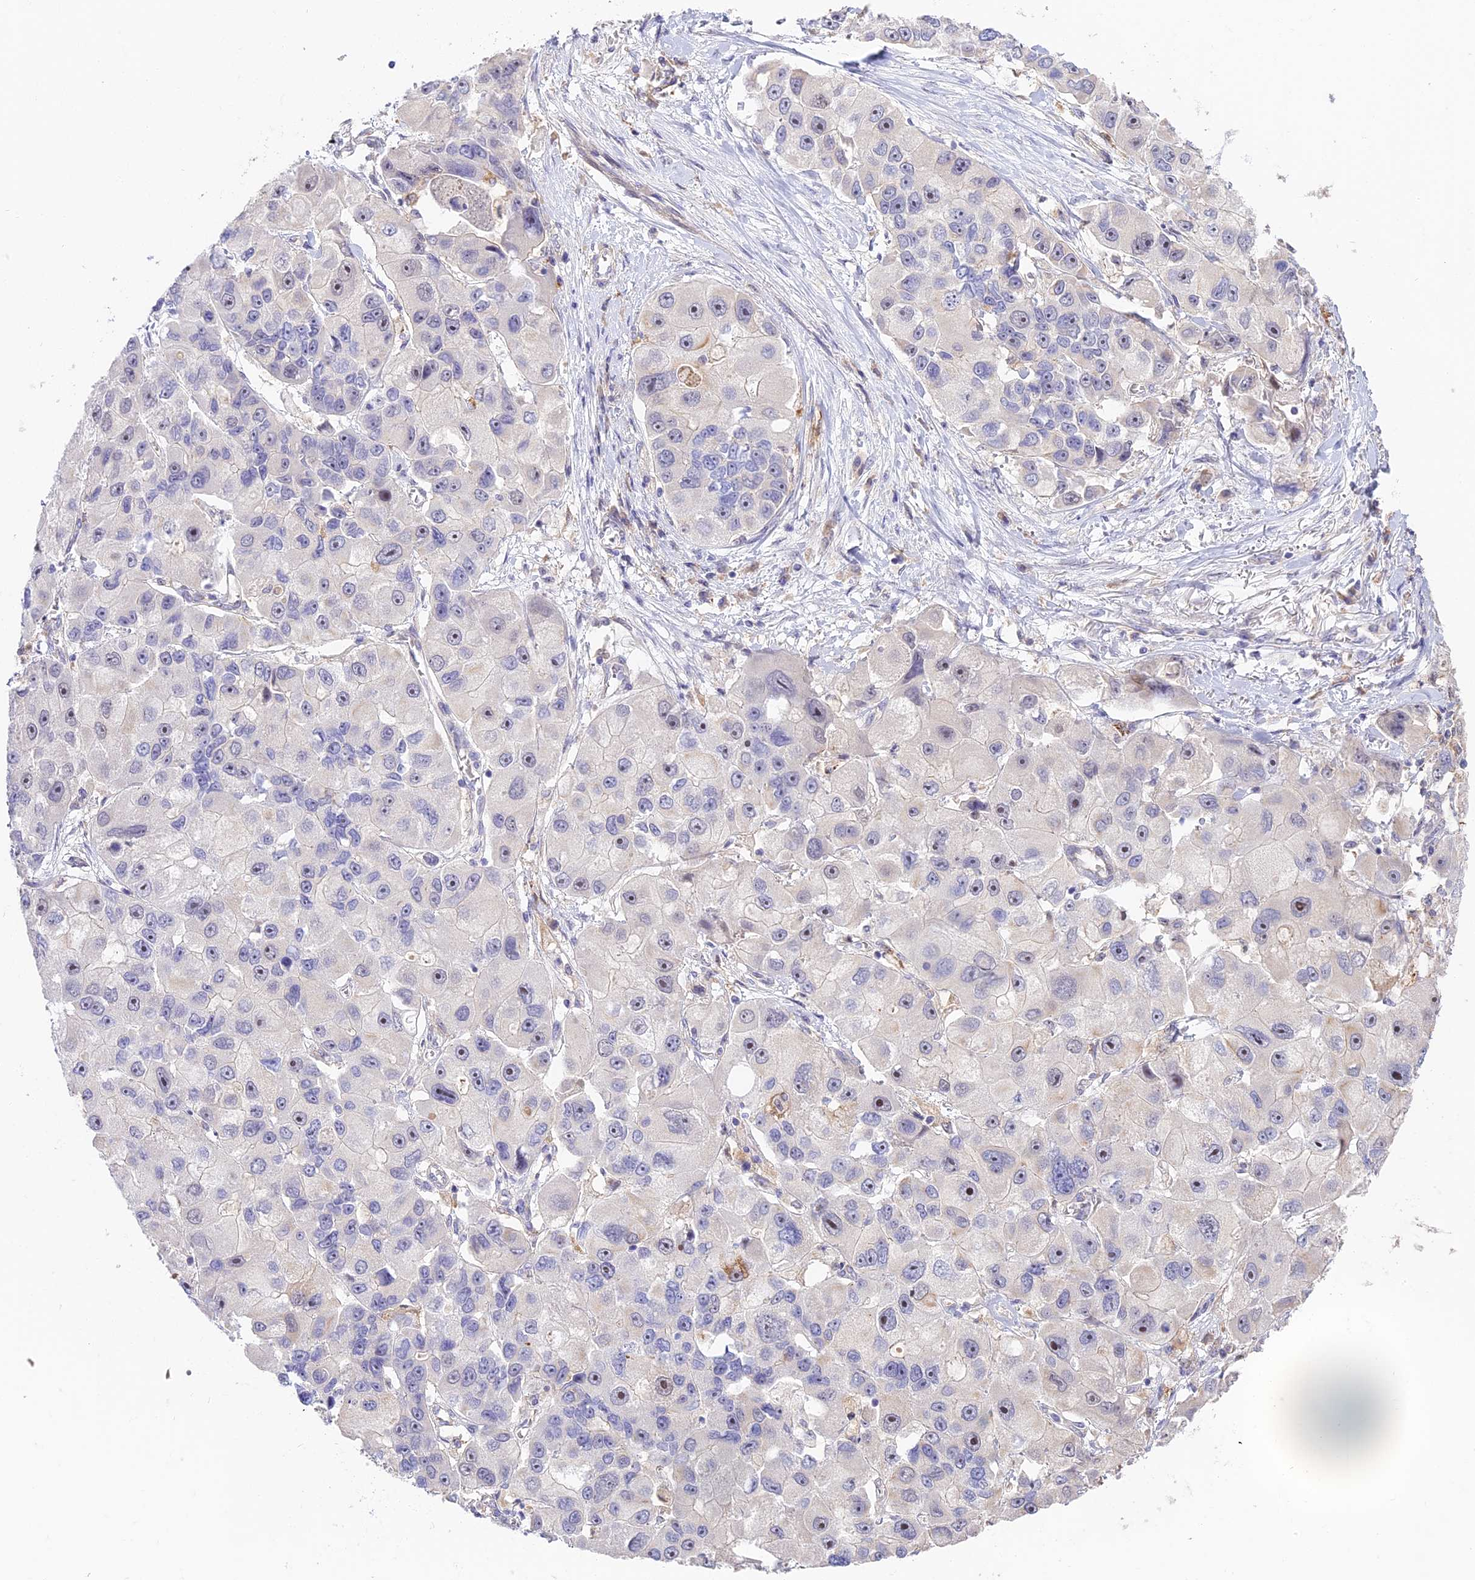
{"staining": {"intensity": "moderate", "quantity": "25%-75%", "location": "nuclear"}, "tissue": "lung cancer", "cell_type": "Tumor cells", "image_type": "cancer", "snomed": [{"axis": "morphology", "description": "Adenocarcinoma, NOS"}, {"axis": "topography", "description": "Lung"}], "caption": "Immunohistochemical staining of human lung adenocarcinoma shows medium levels of moderate nuclear protein expression in approximately 25%-75% of tumor cells.", "gene": "NOD2", "patient": {"sex": "female", "age": 54}}